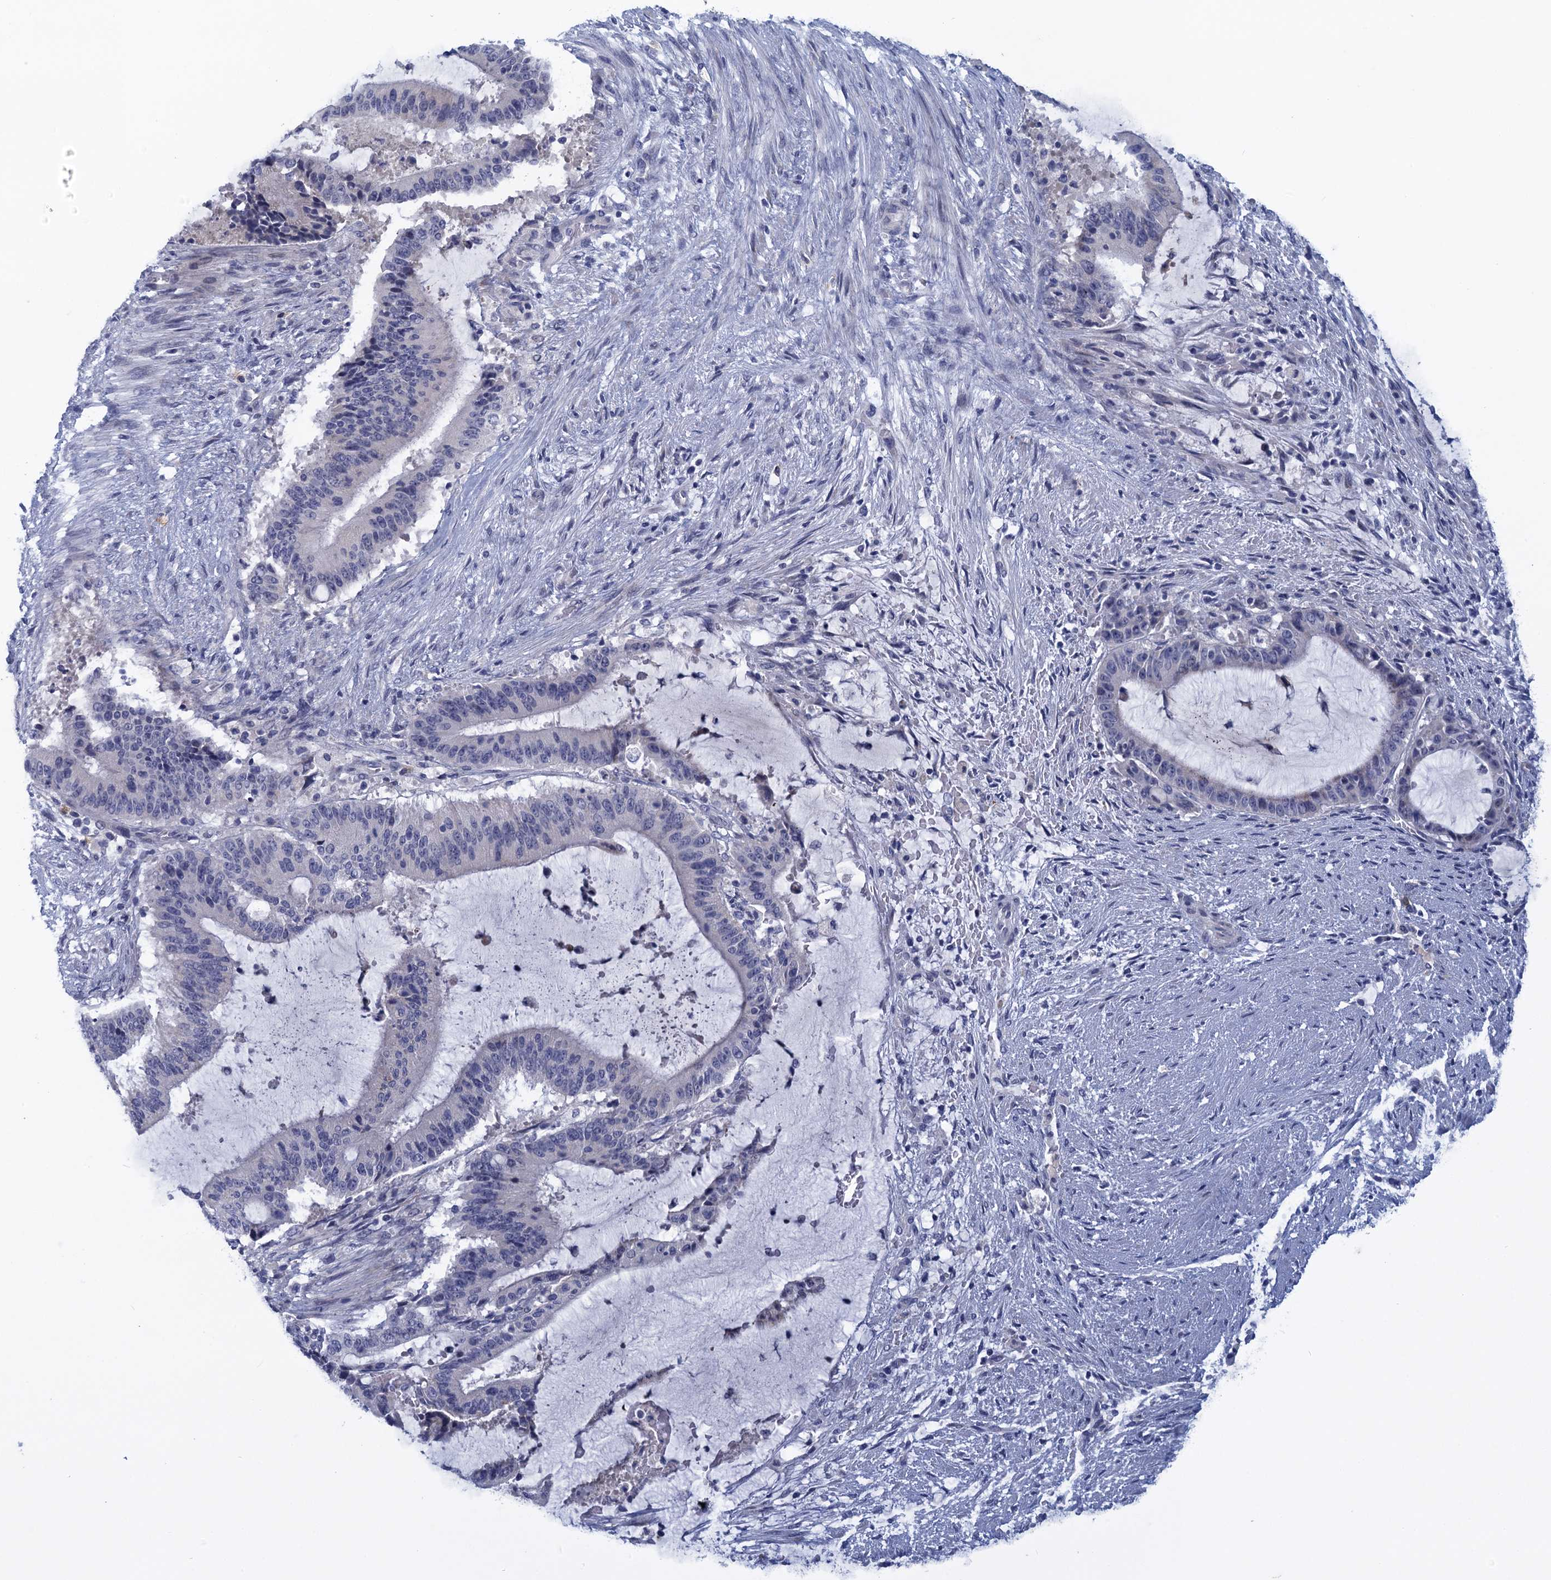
{"staining": {"intensity": "negative", "quantity": "none", "location": "none"}, "tissue": "liver cancer", "cell_type": "Tumor cells", "image_type": "cancer", "snomed": [{"axis": "morphology", "description": "Normal tissue, NOS"}, {"axis": "morphology", "description": "Cholangiocarcinoma"}, {"axis": "topography", "description": "Liver"}, {"axis": "topography", "description": "Peripheral nerve tissue"}], "caption": "A high-resolution micrograph shows immunohistochemistry staining of cholangiocarcinoma (liver), which displays no significant staining in tumor cells.", "gene": "SCEL", "patient": {"sex": "female", "age": 73}}